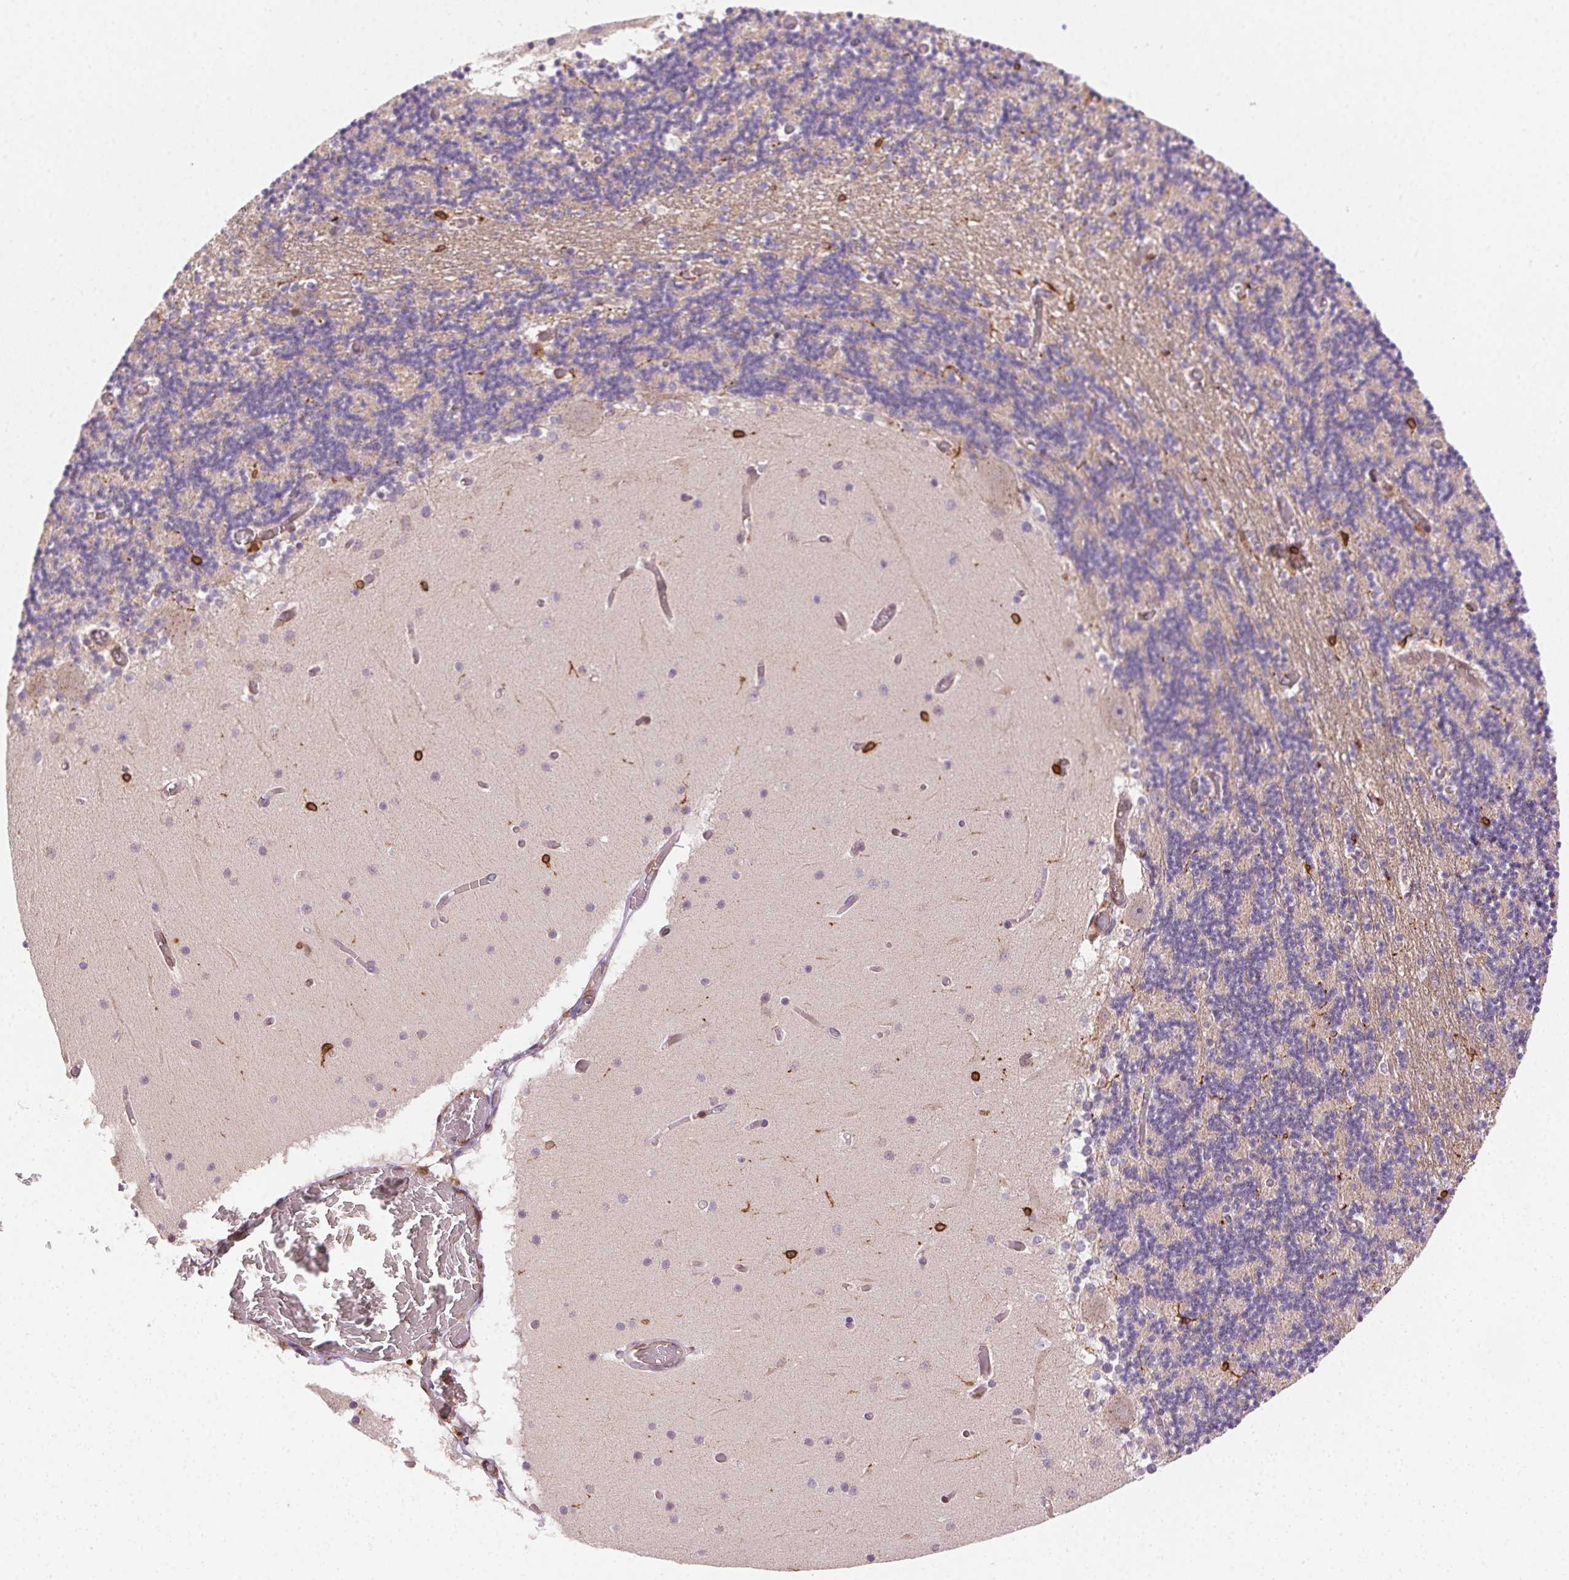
{"staining": {"intensity": "negative", "quantity": "none", "location": "none"}, "tissue": "cerebellum", "cell_type": "Cells in granular layer", "image_type": "normal", "snomed": [{"axis": "morphology", "description": "Normal tissue, NOS"}, {"axis": "topography", "description": "Cerebellum"}], "caption": "This is an immunohistochemistry (IHC) image of unremarkable cerebellum. There is no positivity in cells in granular layer.", "gene": "RNASET2", "patient": {"sex": "female", "age": 28}}